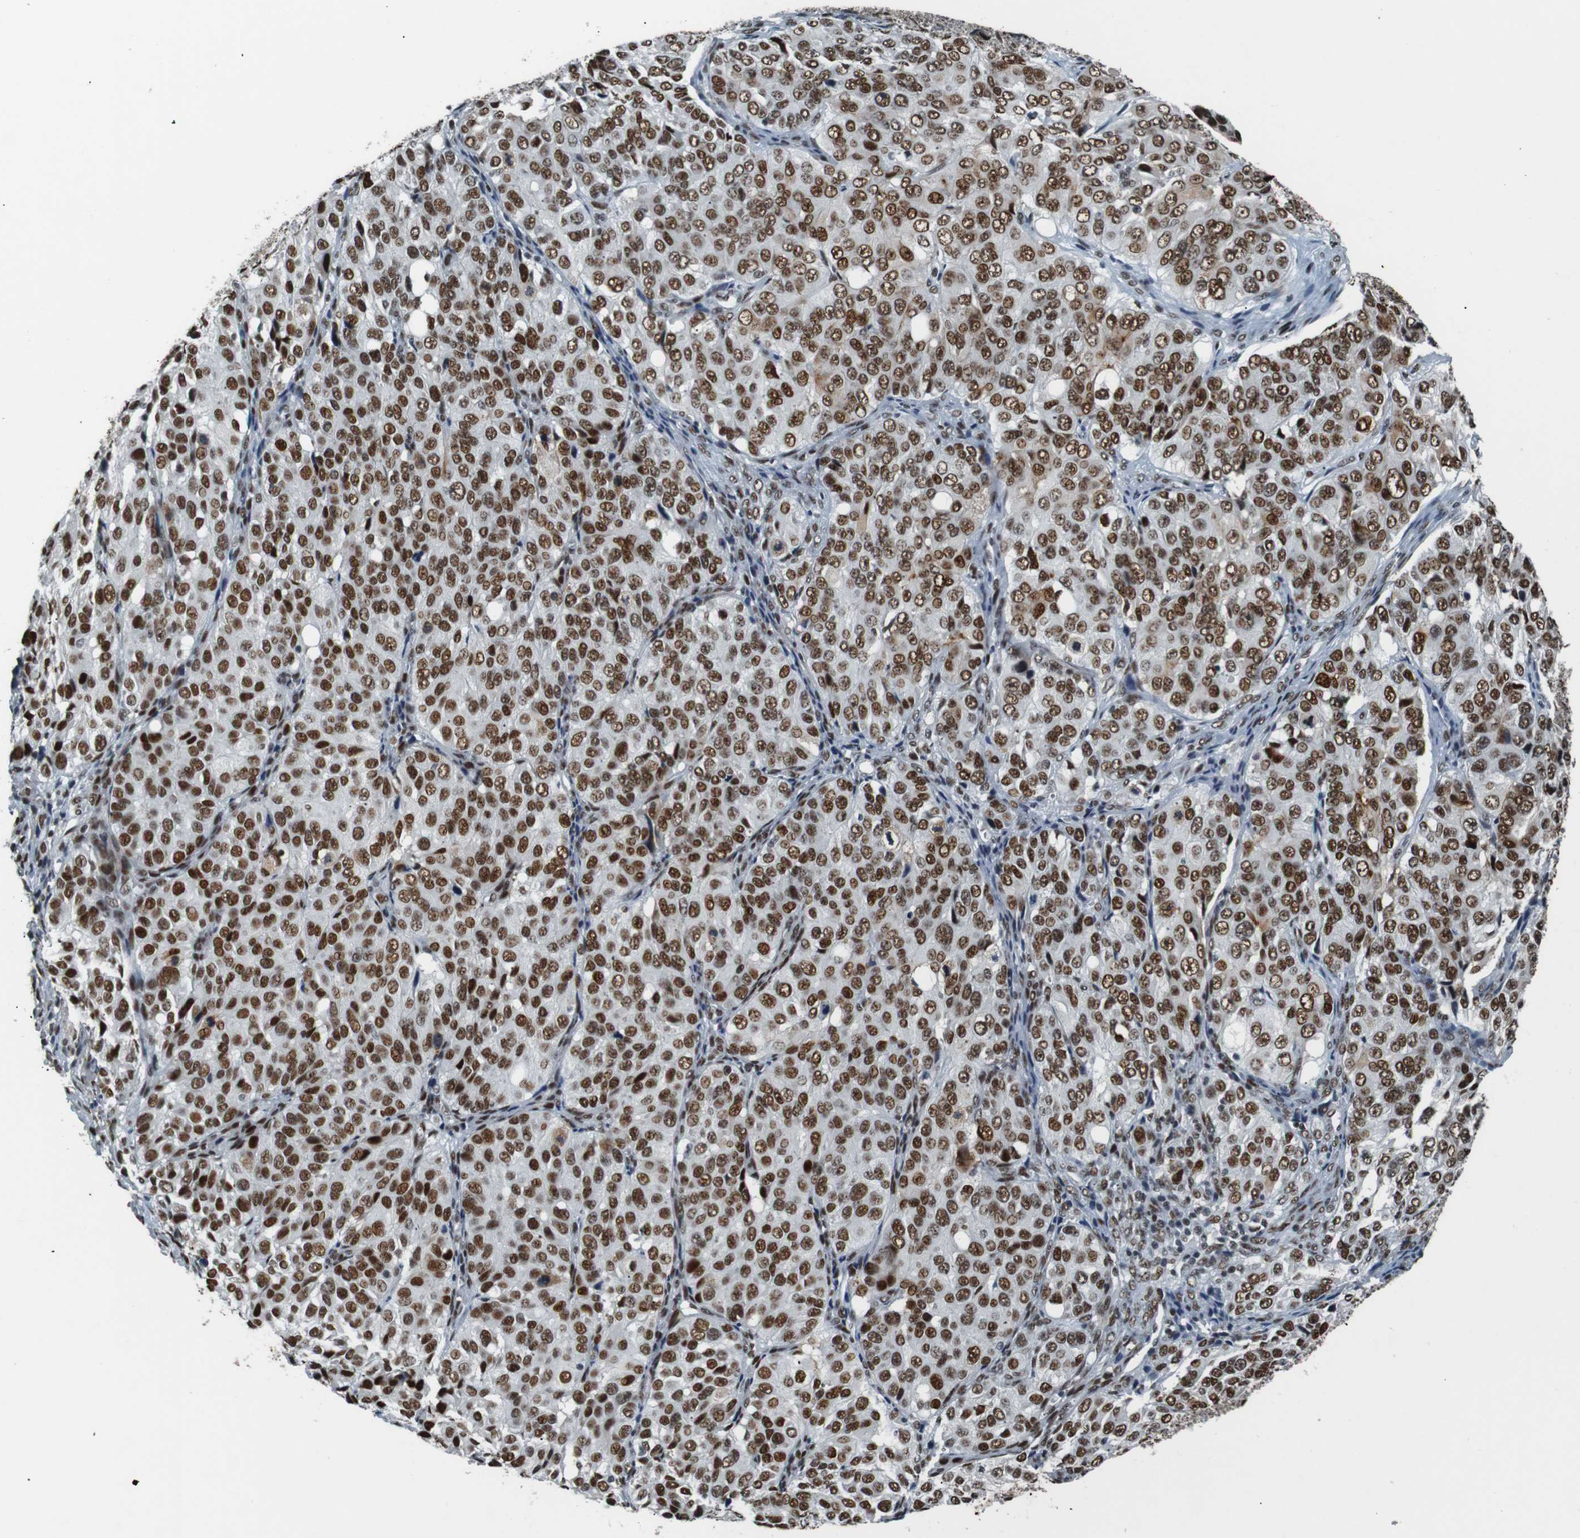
{"staining": {"intensity": "strong", "quantity": ">75%", "location": "nuclear"}, "tissue": "ovarian cancer", "cell_type": "Tumor cells", "image_type": "cancer", "snomed": [{"axis": "morphology", "description": "Carcinoma, endometroid"}, {"axis": "topography", "description": "Ovary"}], "caption": "Approximately >75% of tumor cells in human endometroid carcinoma (ovarian) demonstrate strong nuclear protein staining as visualized by brown immunohistochemical staining.", "gene": "HEXIM1", "patient": {"sex": "female", "age": 51}}